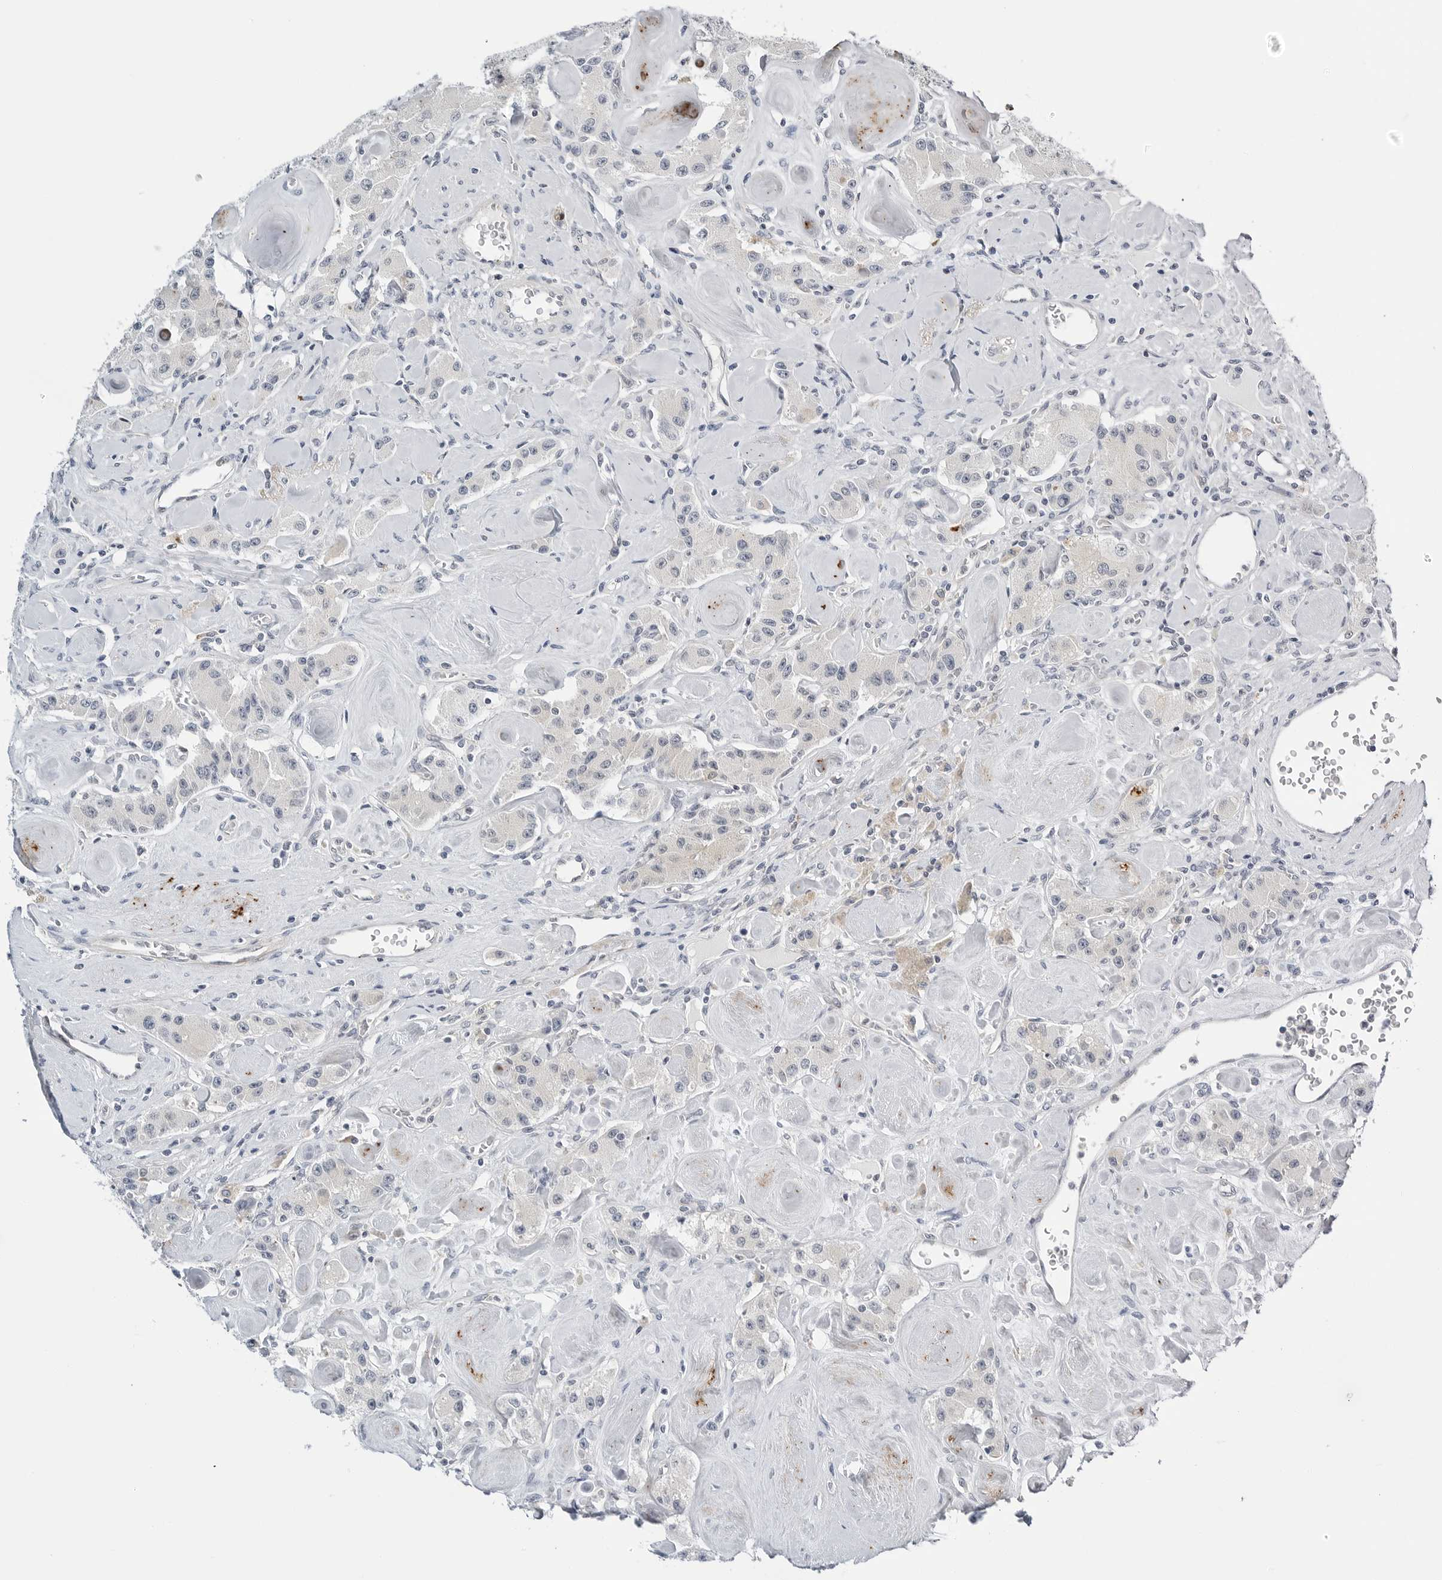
{"staining": {"intensity": "negative", "quantity": "none", "location": "none"}, "tissue": "carcinoid", "cell_type": "Tumor cells", "image_type": "cancer", "snomed": [{"axis": "morphology", "description": "Carcinoid, malignant, NOS"}, {"axis": "topography", "description": "Pancreas"}], "caption": "Tumor cells show no significant staining in carcinoid.", "gene": "MAP2K5", "patient": {"sex": "male", "age": 41}}